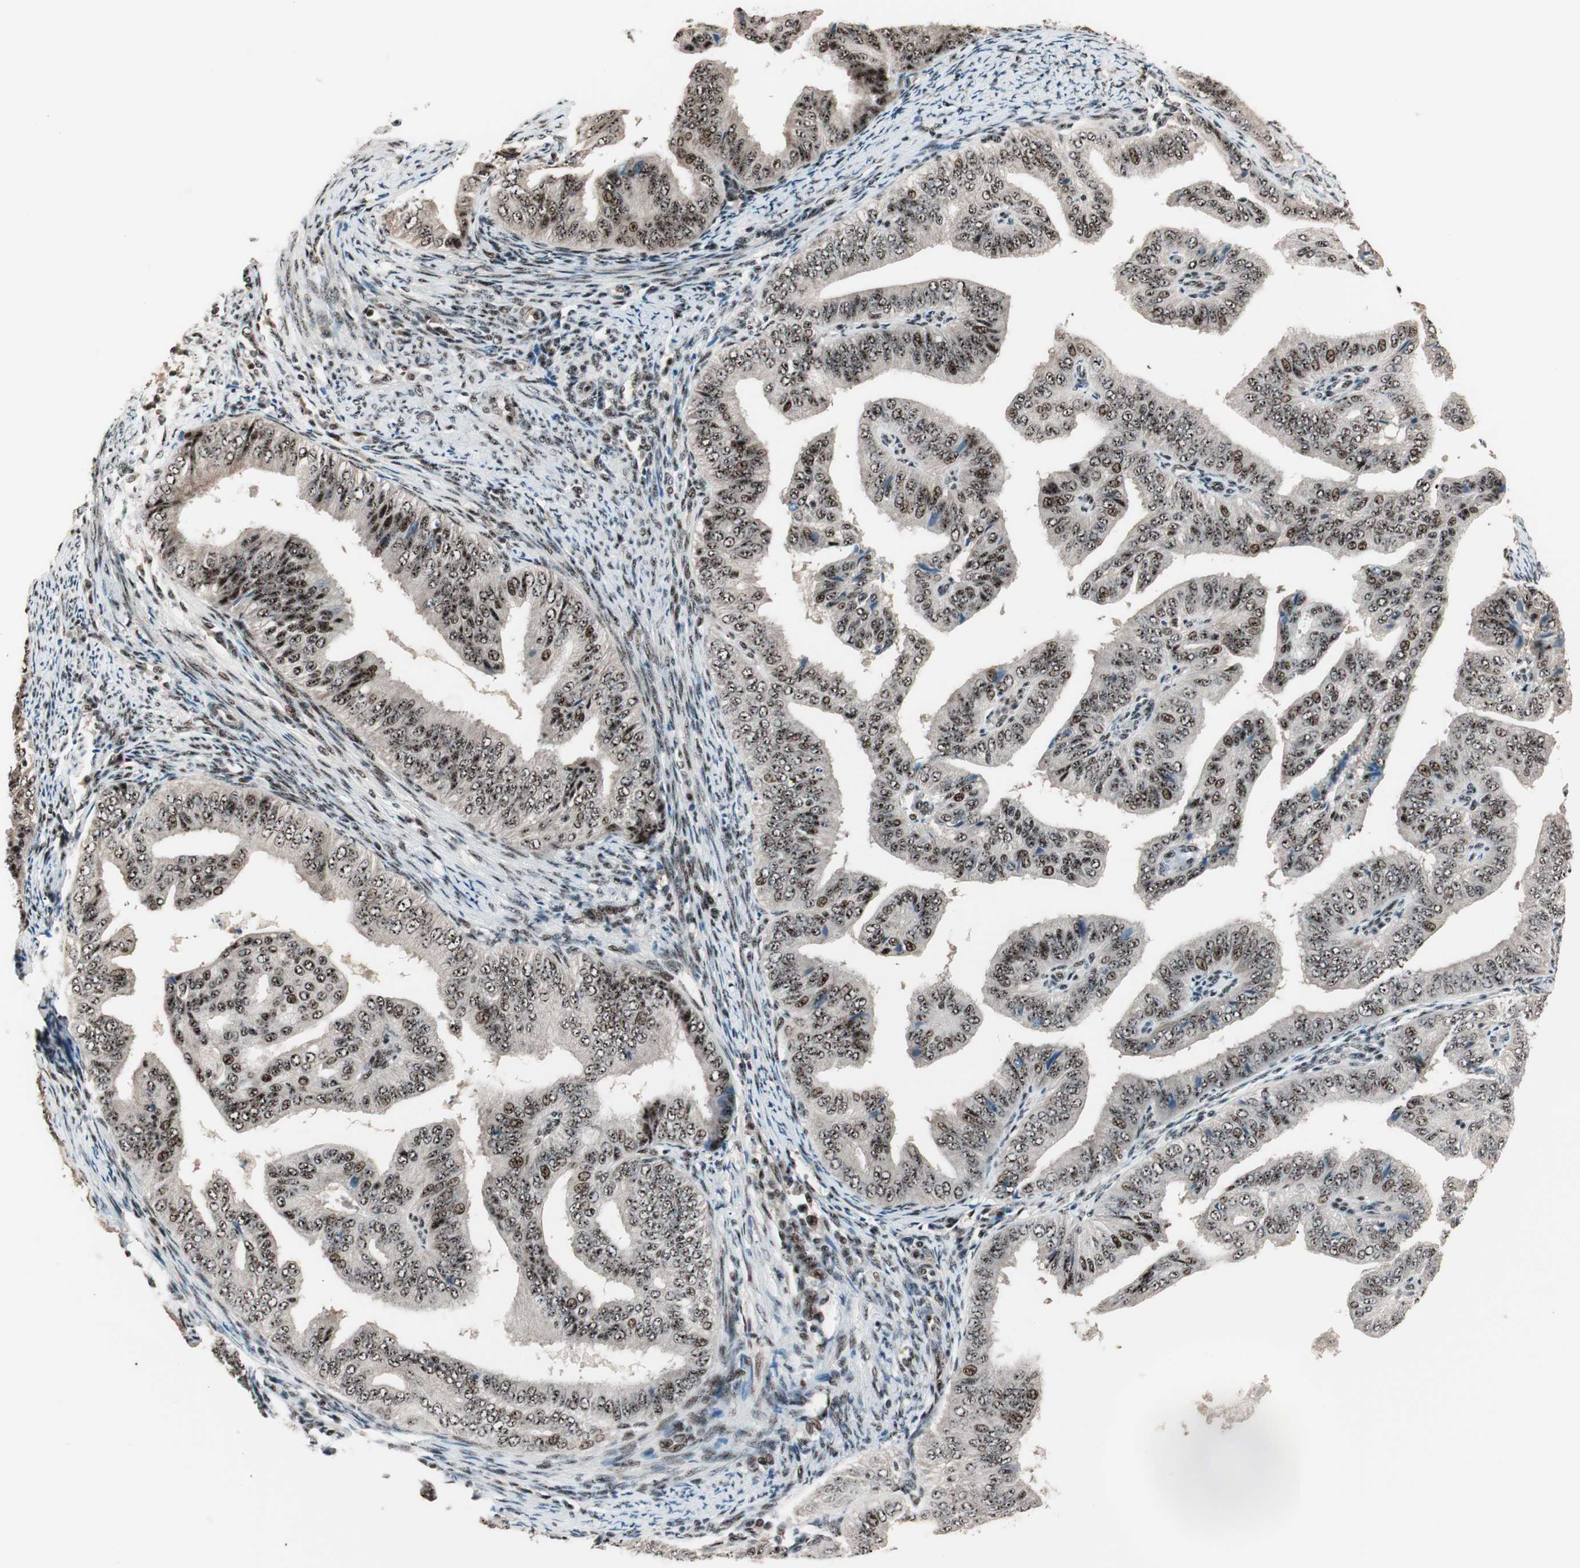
{"staining": {"intensity": "strong", "quantity": ">75%", "location": "nuclear"}, "tissue": "endometrial cancer", "cell_type": "Tumor cells", "image_type": "cancer", "snomed": [{"axis": "morphology", "description": "Adenocarcinoma, NOS"}, {"axis": "topography", "description": "Endometrium"}], "caption": "Human endometrial cancer stained with a protein marker displays strong staining in tumor cells.", "gene": "NR5A2", "patient": {"sex": "female", "age": 58}}